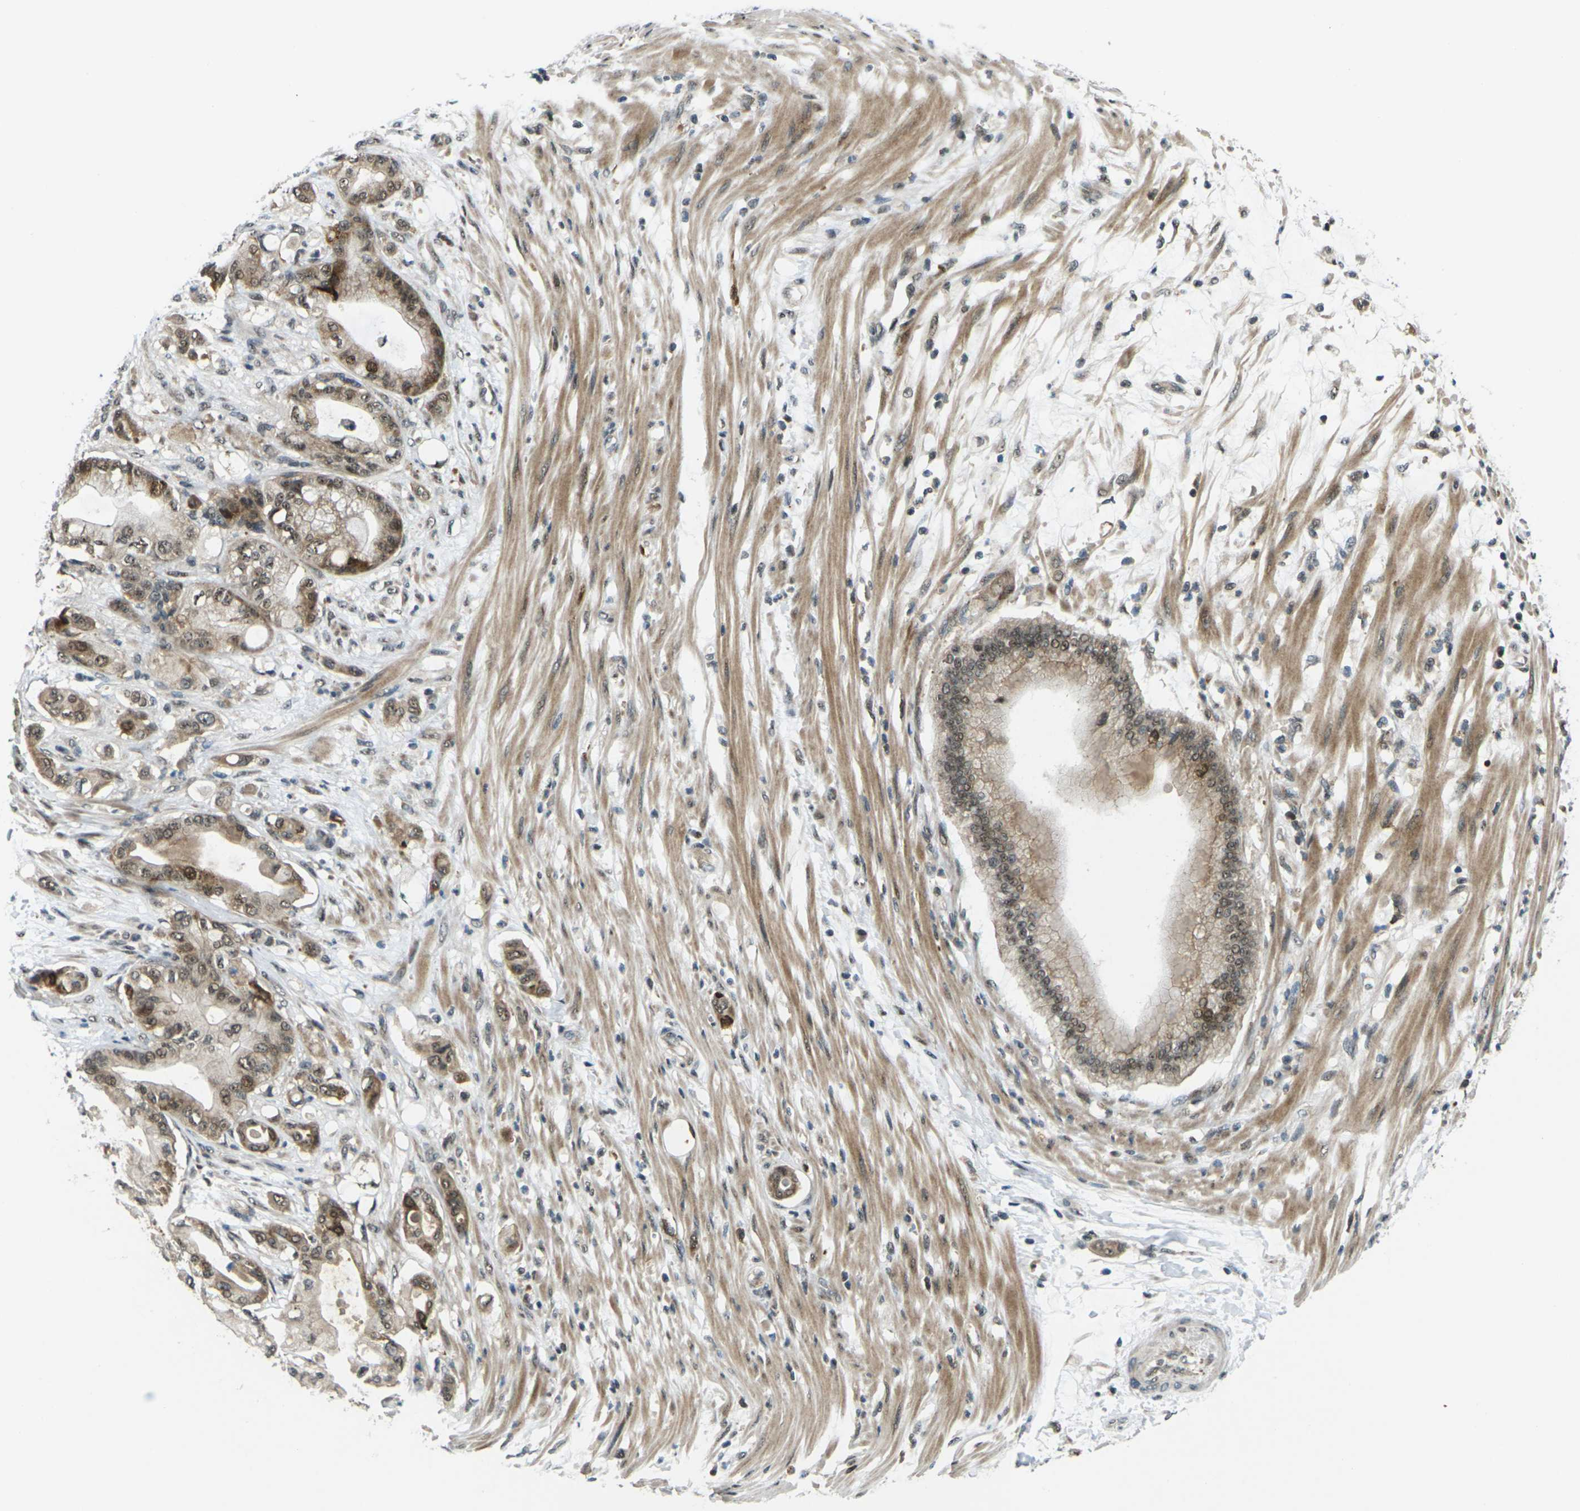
{"staining": {"intensity": "moderate", "quantity": ">75%", "location": "cytoplasmic/membranous,nuclear"}, "tissue": "pancreatic cancer", "cell_type": "Tumor cells", "image_type": "cancer", "snomed": [{"axis": "morphology", "description": "Adenocarcinoma, NOS"}, {"axis": "morphology", "description": "Adenocarcinoma, metastatic, NOS"}, {"axis": "topography", "description": "Lymph node"}, {"axis": "topography", "description": "Pancreas"}, {"axis": "topography", "description": "Duodenum"}], "caption": "Immunohistochemistry (IHC) of human pancreatic cancer demonstrates medium levels of moderate cytoplasmic/membranous and nuclear staining in about >75% of tumor cells. The staining was performed using DAB, with brown indicating positive protein expression. Nuclei are stained blue with hematoxylin.", "gene": "UBE2S", "patient": {"sex": "female", "age": 64}}